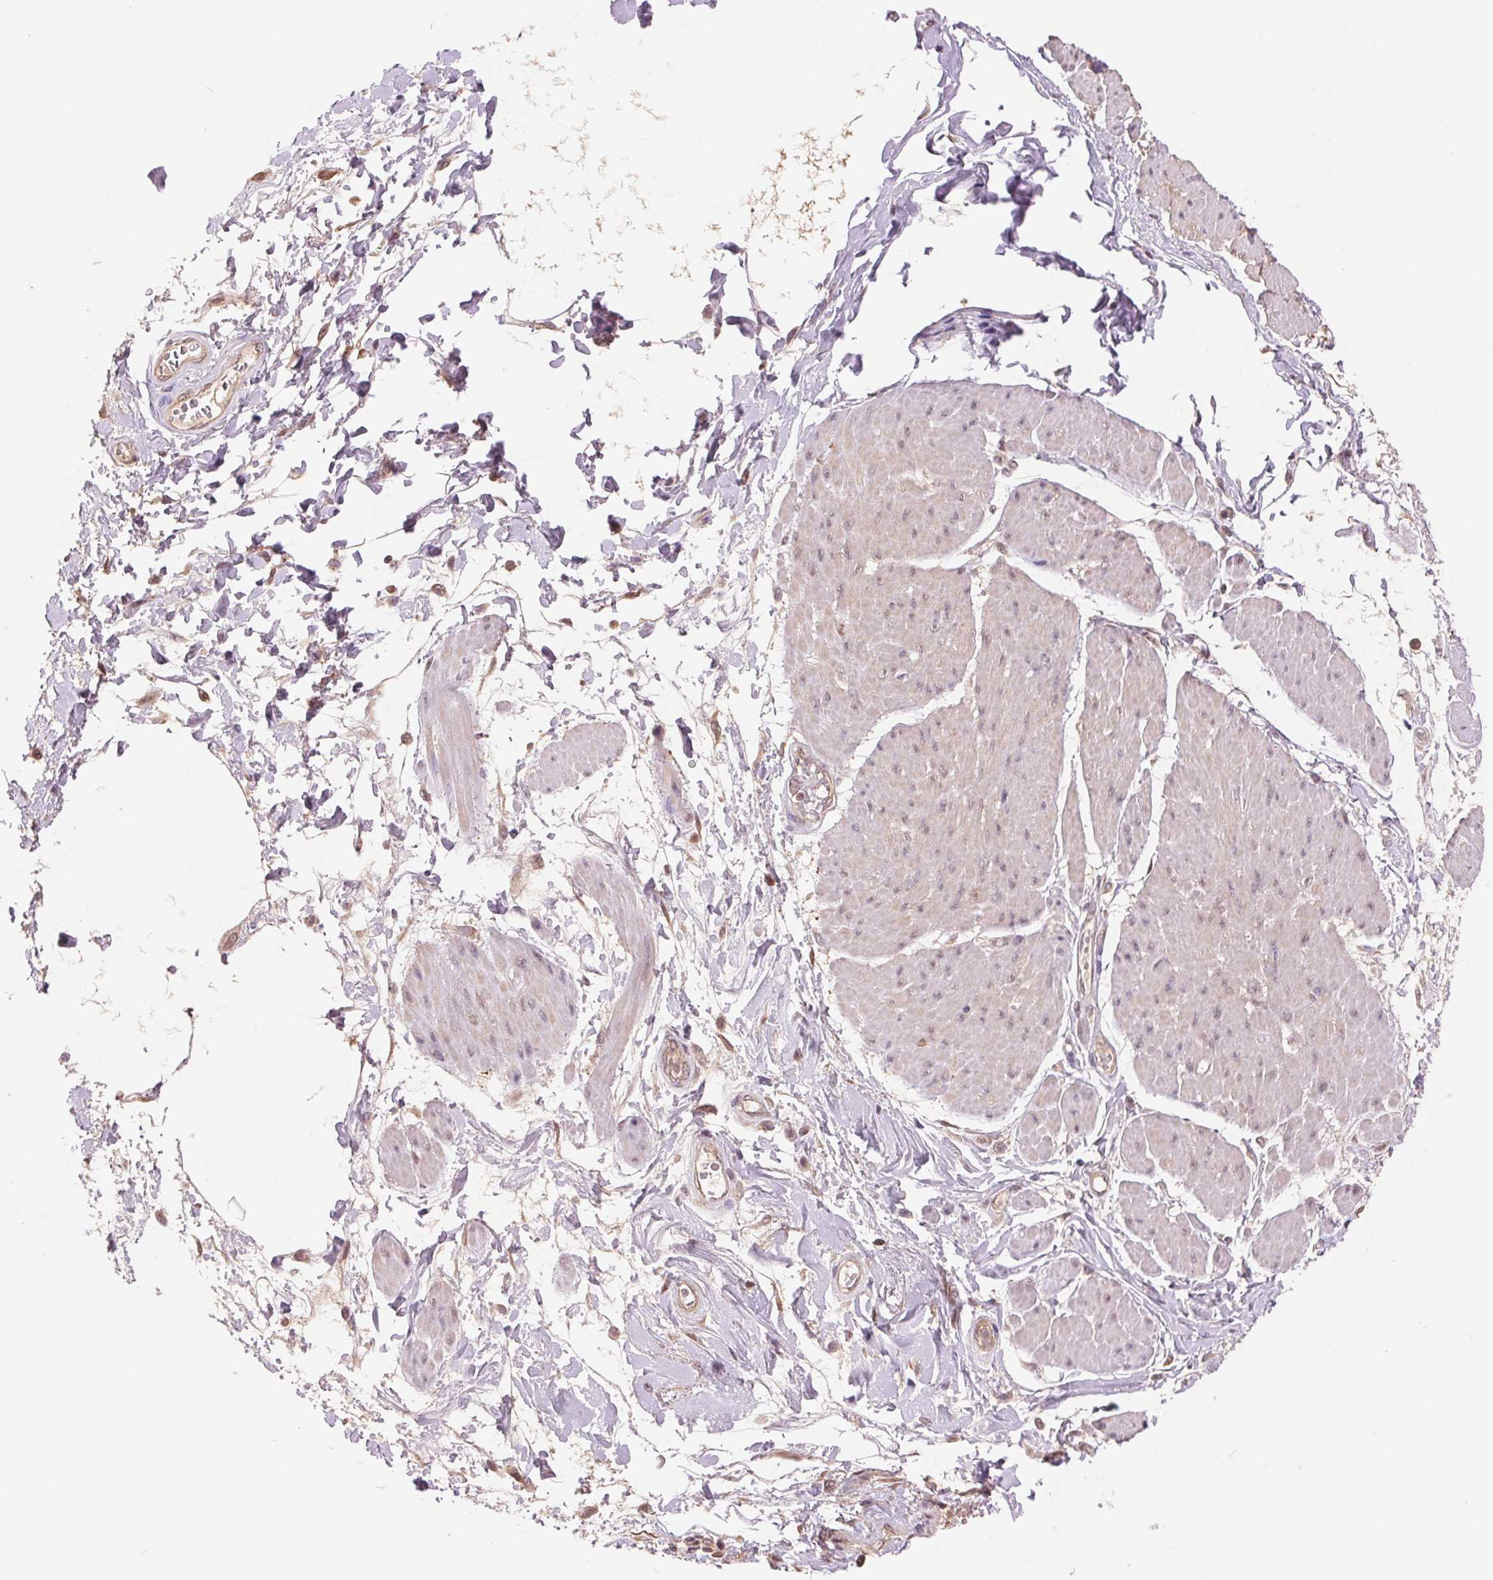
{"staining": {"intensity": "negative", "quantity": "none", "location": "none"}, "tissue": "adipose tissue", "cell_type": "Adipocytes", "image_type": "normal", "snomed": [{"axis": "morphology", "description": "Normal tissue, NOS"}, {"axis": "topography", "description": "Urinary bladder"}, {"axis": "topography", "description": "Peripheral nerve tissue"}], "caption": "This image is of benign adipose tissue stained with IHC to label a protein in brown with the nuclei are counter-stained blue. There is no staining in adipocytes.", "gene": "TMEM273", "patient": {"sex": "female", "age": 60}}